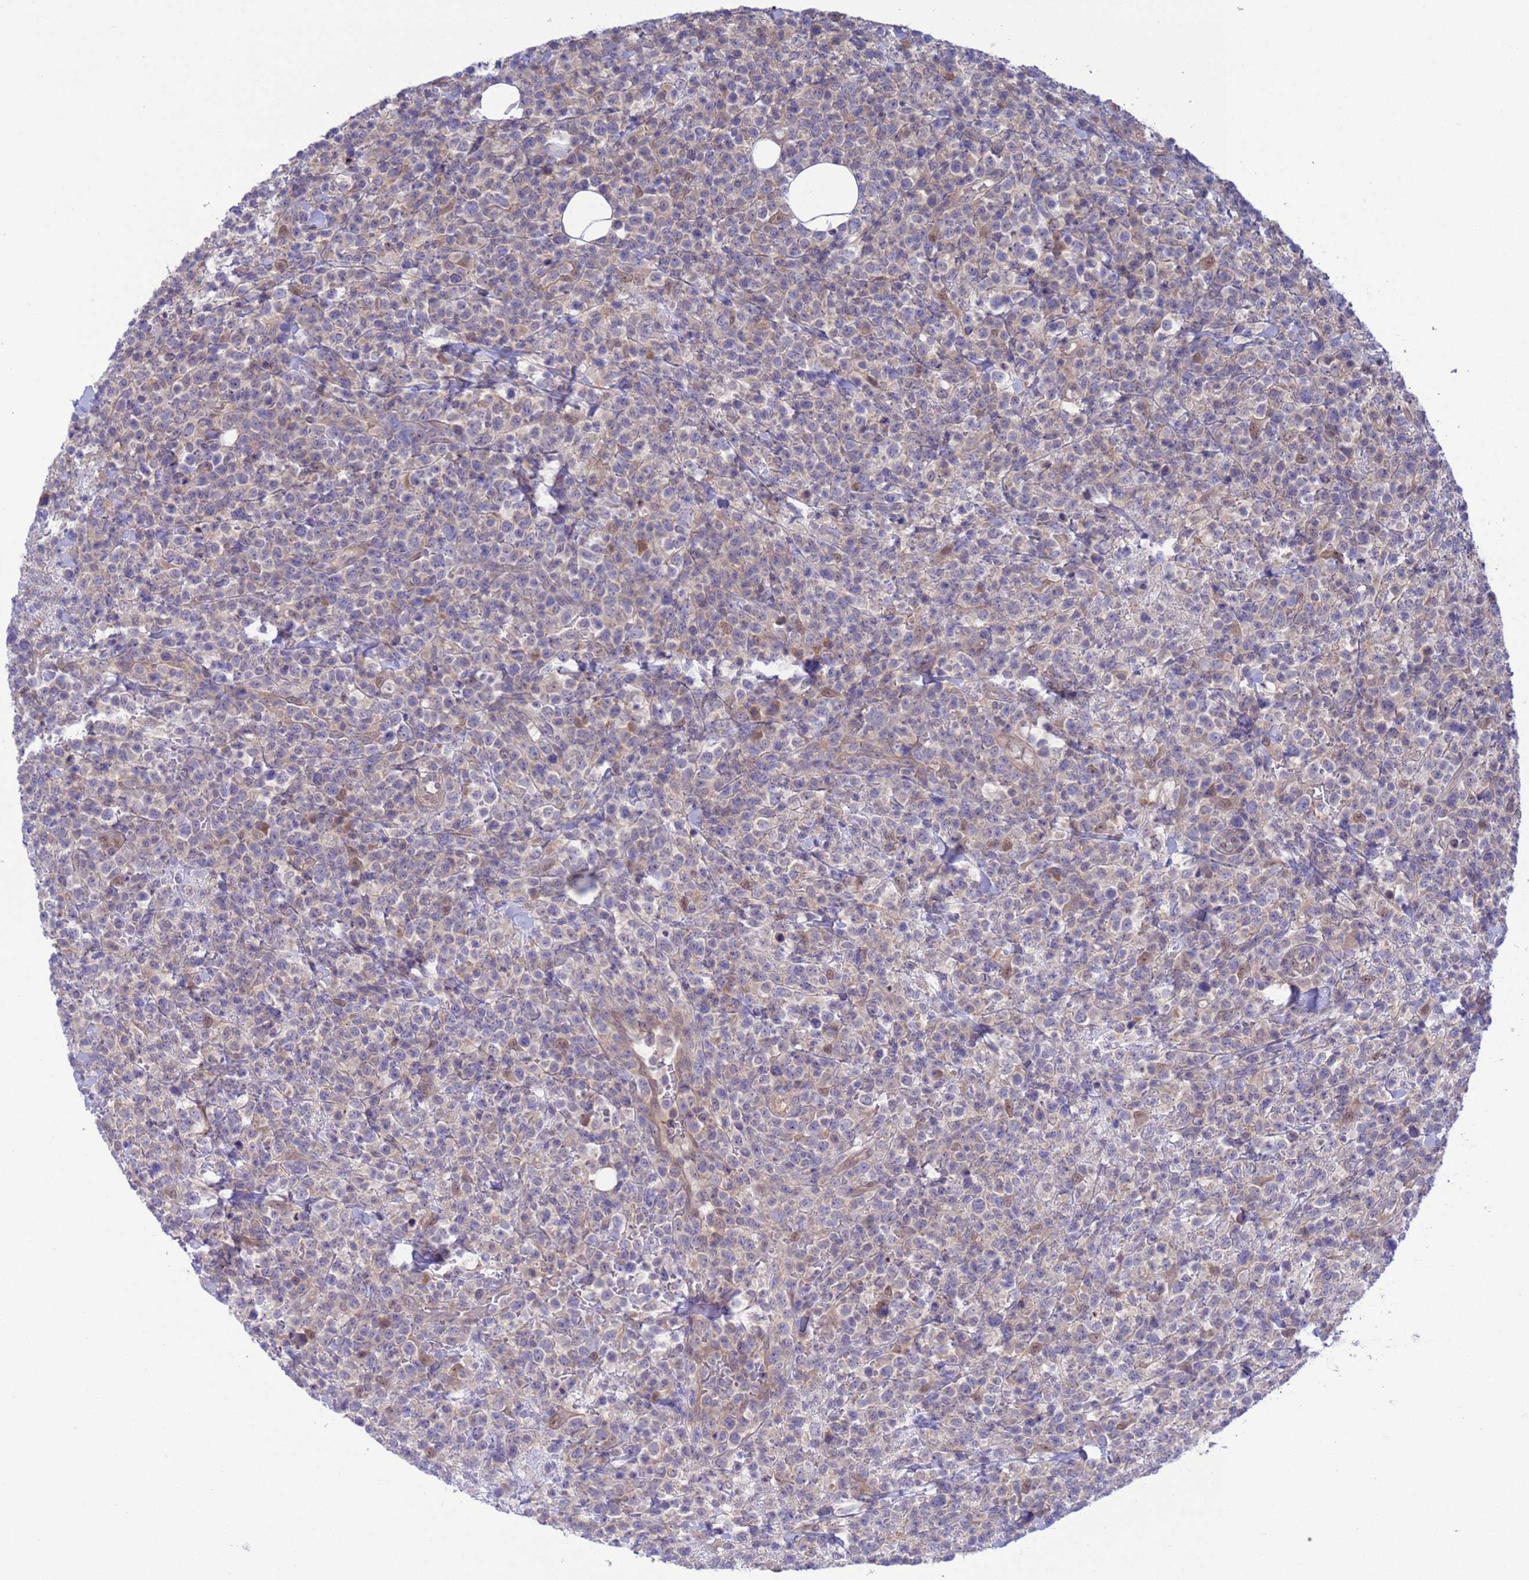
{"staining": {"intensity": "negative", "quantity": "none", "location": "none"}, "tissue": "lymphoma", "cell_type": "Tumor cells", "image_type": "cancer", "snomed": [{"axis": "morphology", "description": "Malignant lymphoma, non-Hodgkin's type, High grade"}, {"axis": "topography", "description": "Colon"}], "caption": "DAB immunohistochemical staining of lymphoma reveals no significant positivity in tumor cells.", "gene": "ZNF461", "patient": {"sex": "female", "age": 53}}